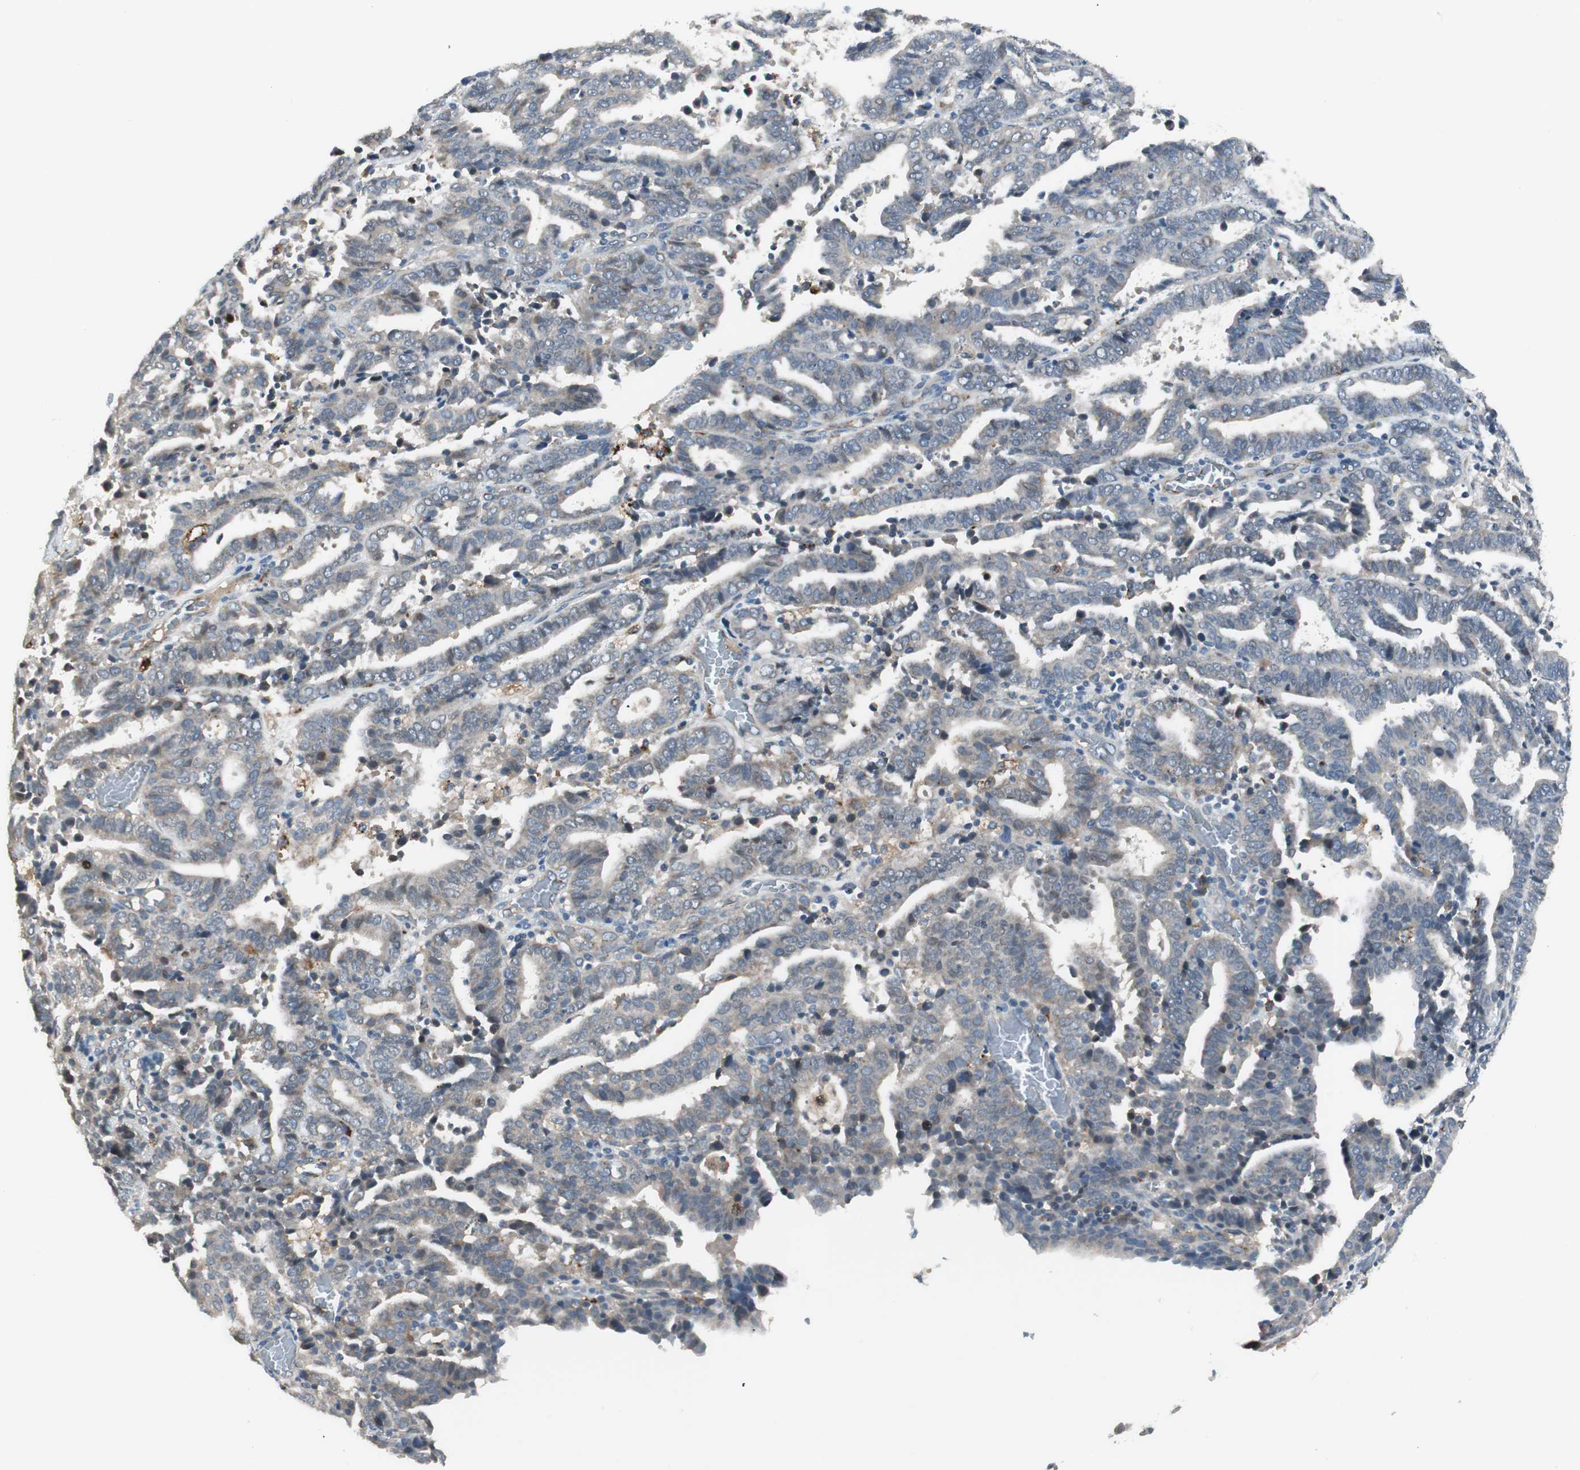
{"staining": {"intensity": "weak", "quantity": "25%-75%", "location": "cytoplasmic/membranous"}, "tissue": "endometrial cancer", "cell_type": "Tumor cells", "image_type": "cancer", "snomed": [{"axis": "morphology", "description": "Adenocarcinoma, NOS"}, {"axis": "topography", "description": "Uterus"}], "caption": "High-power microscopy captured an IHC photomicrograph of adenocarcinoma (endometrial), revealing weak cytoplasmic/membranous positivity in about 25%-75% of tumor cells.", "gene": "FGFR4", "patient": {"sex": "female", "age": 83}}